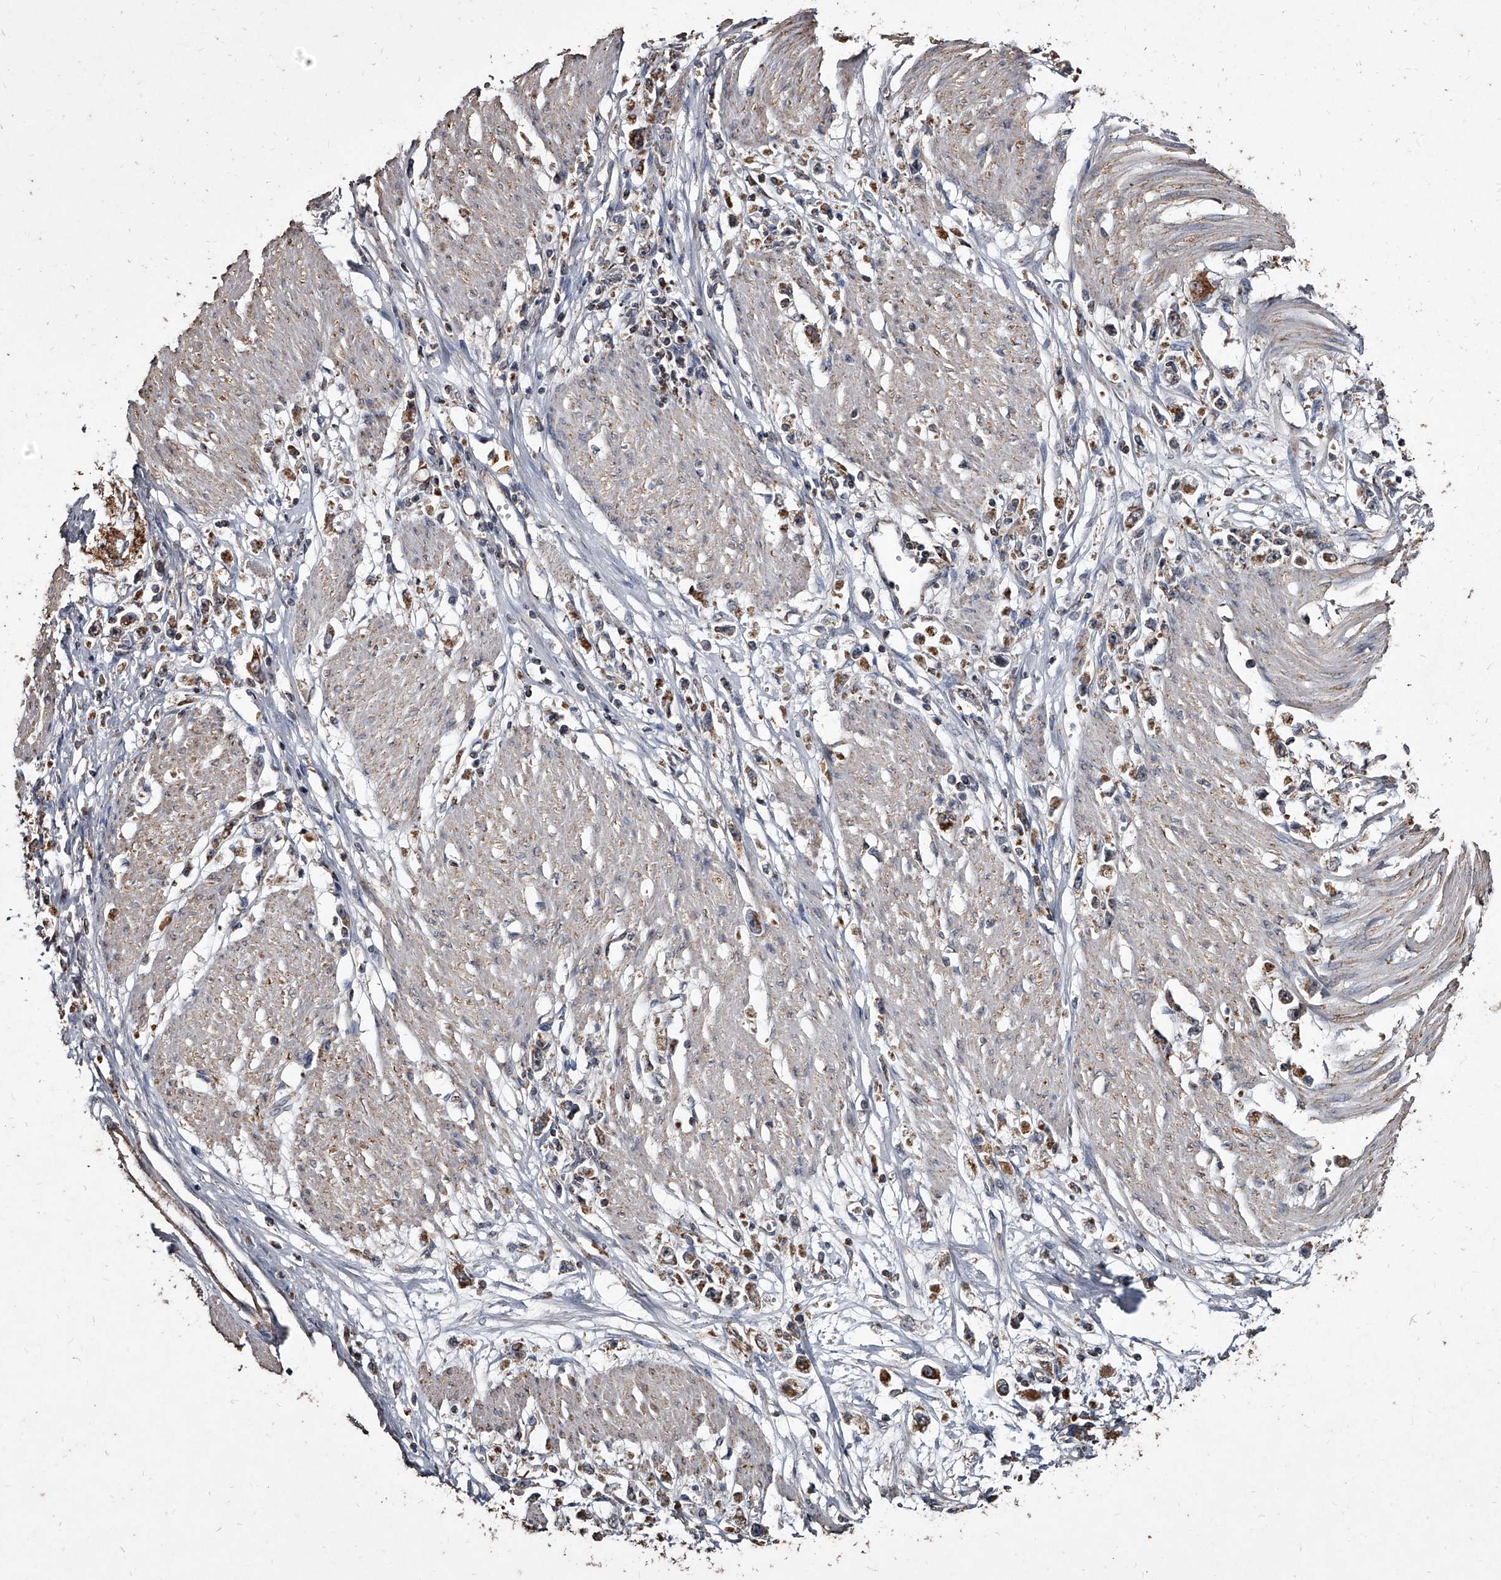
{"staining": {"intensity": "moderate", "quantity": ">75%", "location": "cytoplasmic/membranous"}, "tissue": "stomach cancer", "cell_type": "Tumor cells", "image_type": "cancer", "snomed": [{"axis": "morphology", "description": "Adenocarcinoma, NOS"}, {"axis": "topography", "description": "Stomach"}], "caption": "Tumor cells show moderate cytoplasmic/membranous staining in approximately >75% of cells in adenocarcinoma (stomach).", "gene": "GPR183", "patient": {"sex": "female", "age": 59}}